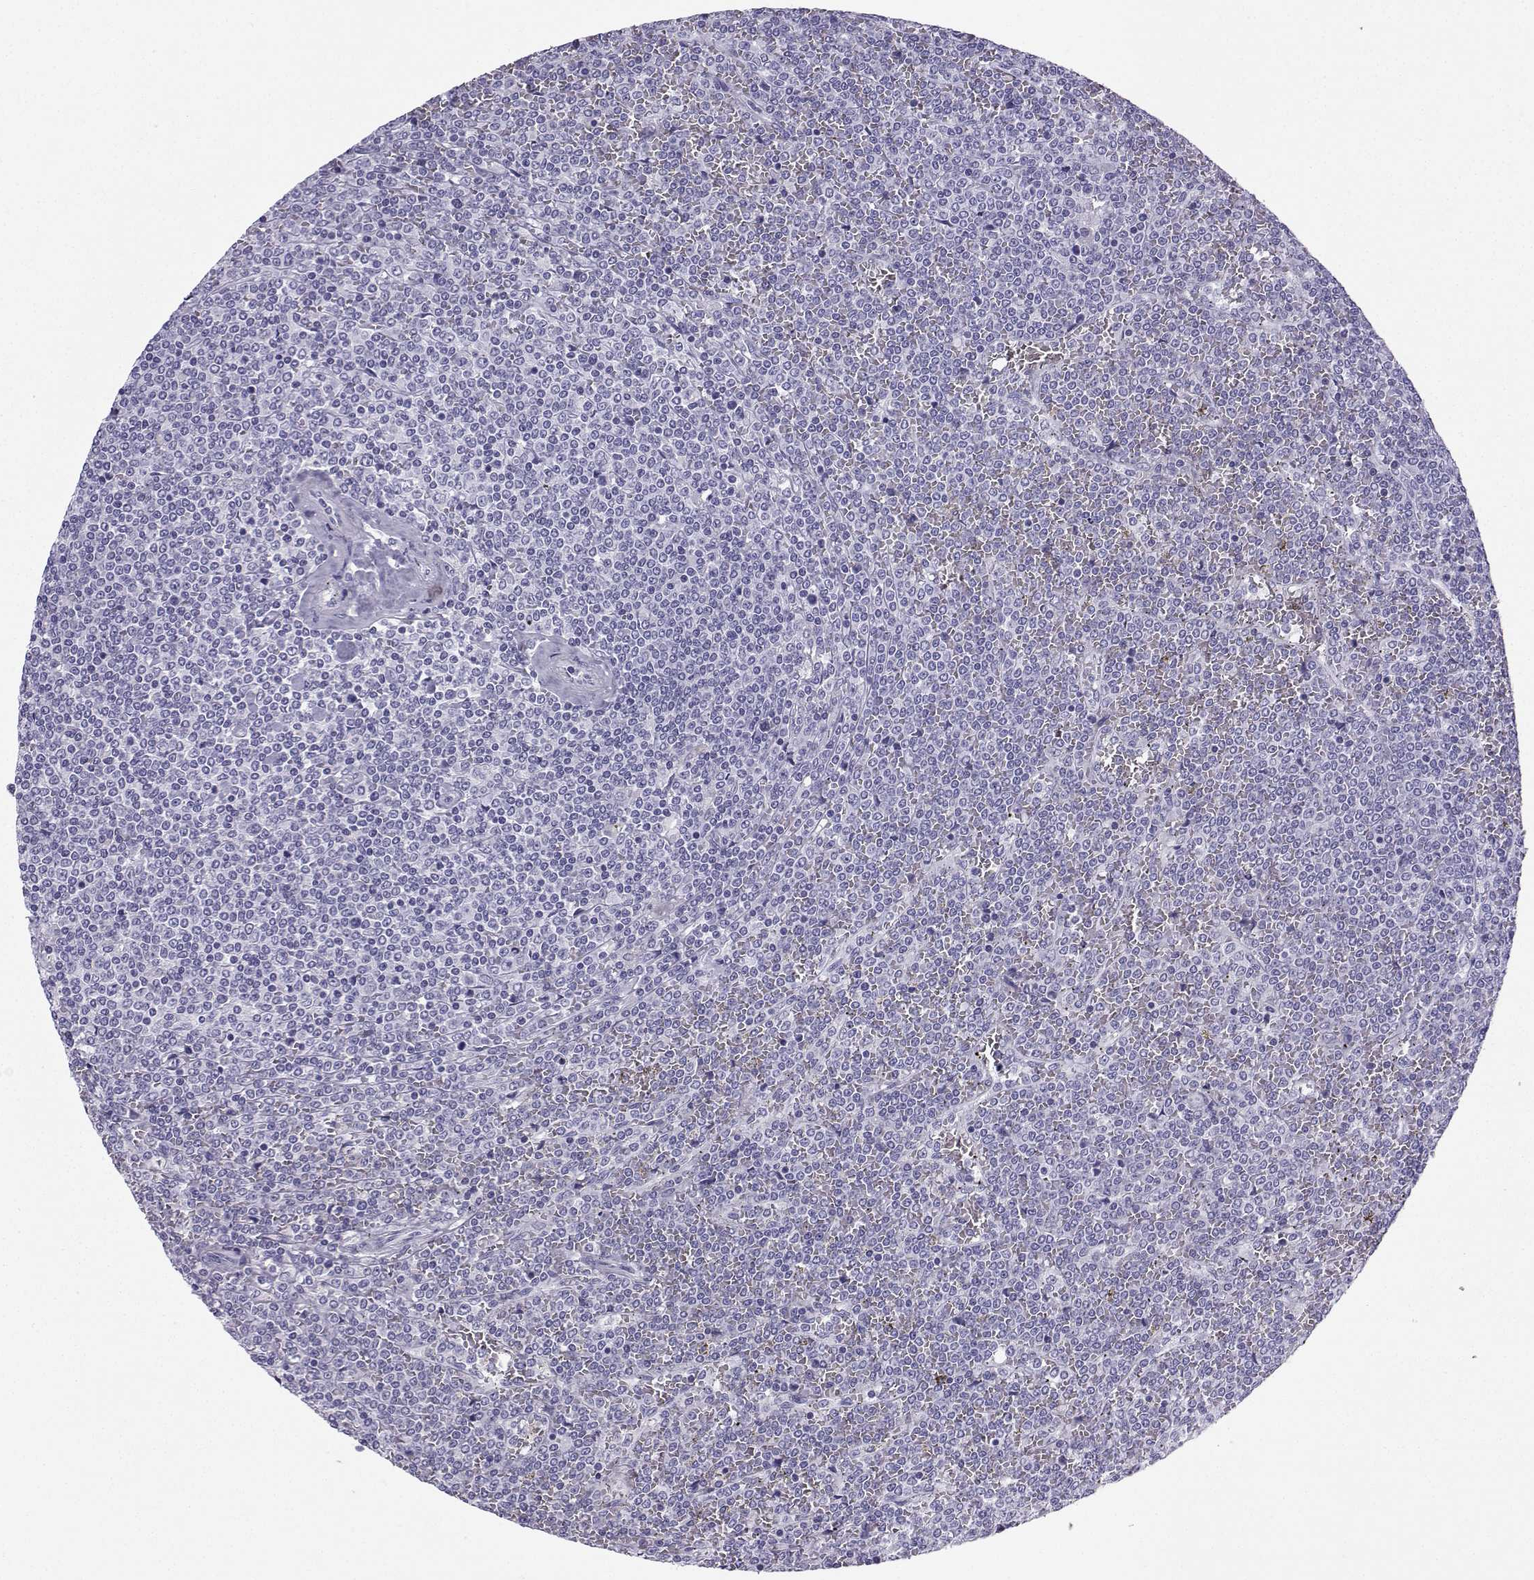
{"staining": {"intensity": "negative", "quantity": "none", "location": "none"}, "tissue": "lymphoma", "cell_type": "Tumor cells", "image_type": "cancer", "snomed": [{"axis": "morphology", "description": "Malignant lymphoma, non-Hodgkin's type, Low grade"}, {"axis": "topography", "description": "Spleen"}], "caption": "Photomicrograph shows no significant protein positivity in tumor cells of malignant lymphoma, non-Hodgkin's type (low-grade). The staining was performed using DAB to visualize the protein expression in brown, while the nuclei were stained in blue with hematoxylin (Magnification: 20x).", "gene": "ZBTB8B", "patient": {"sex": "female", "age": 19}}